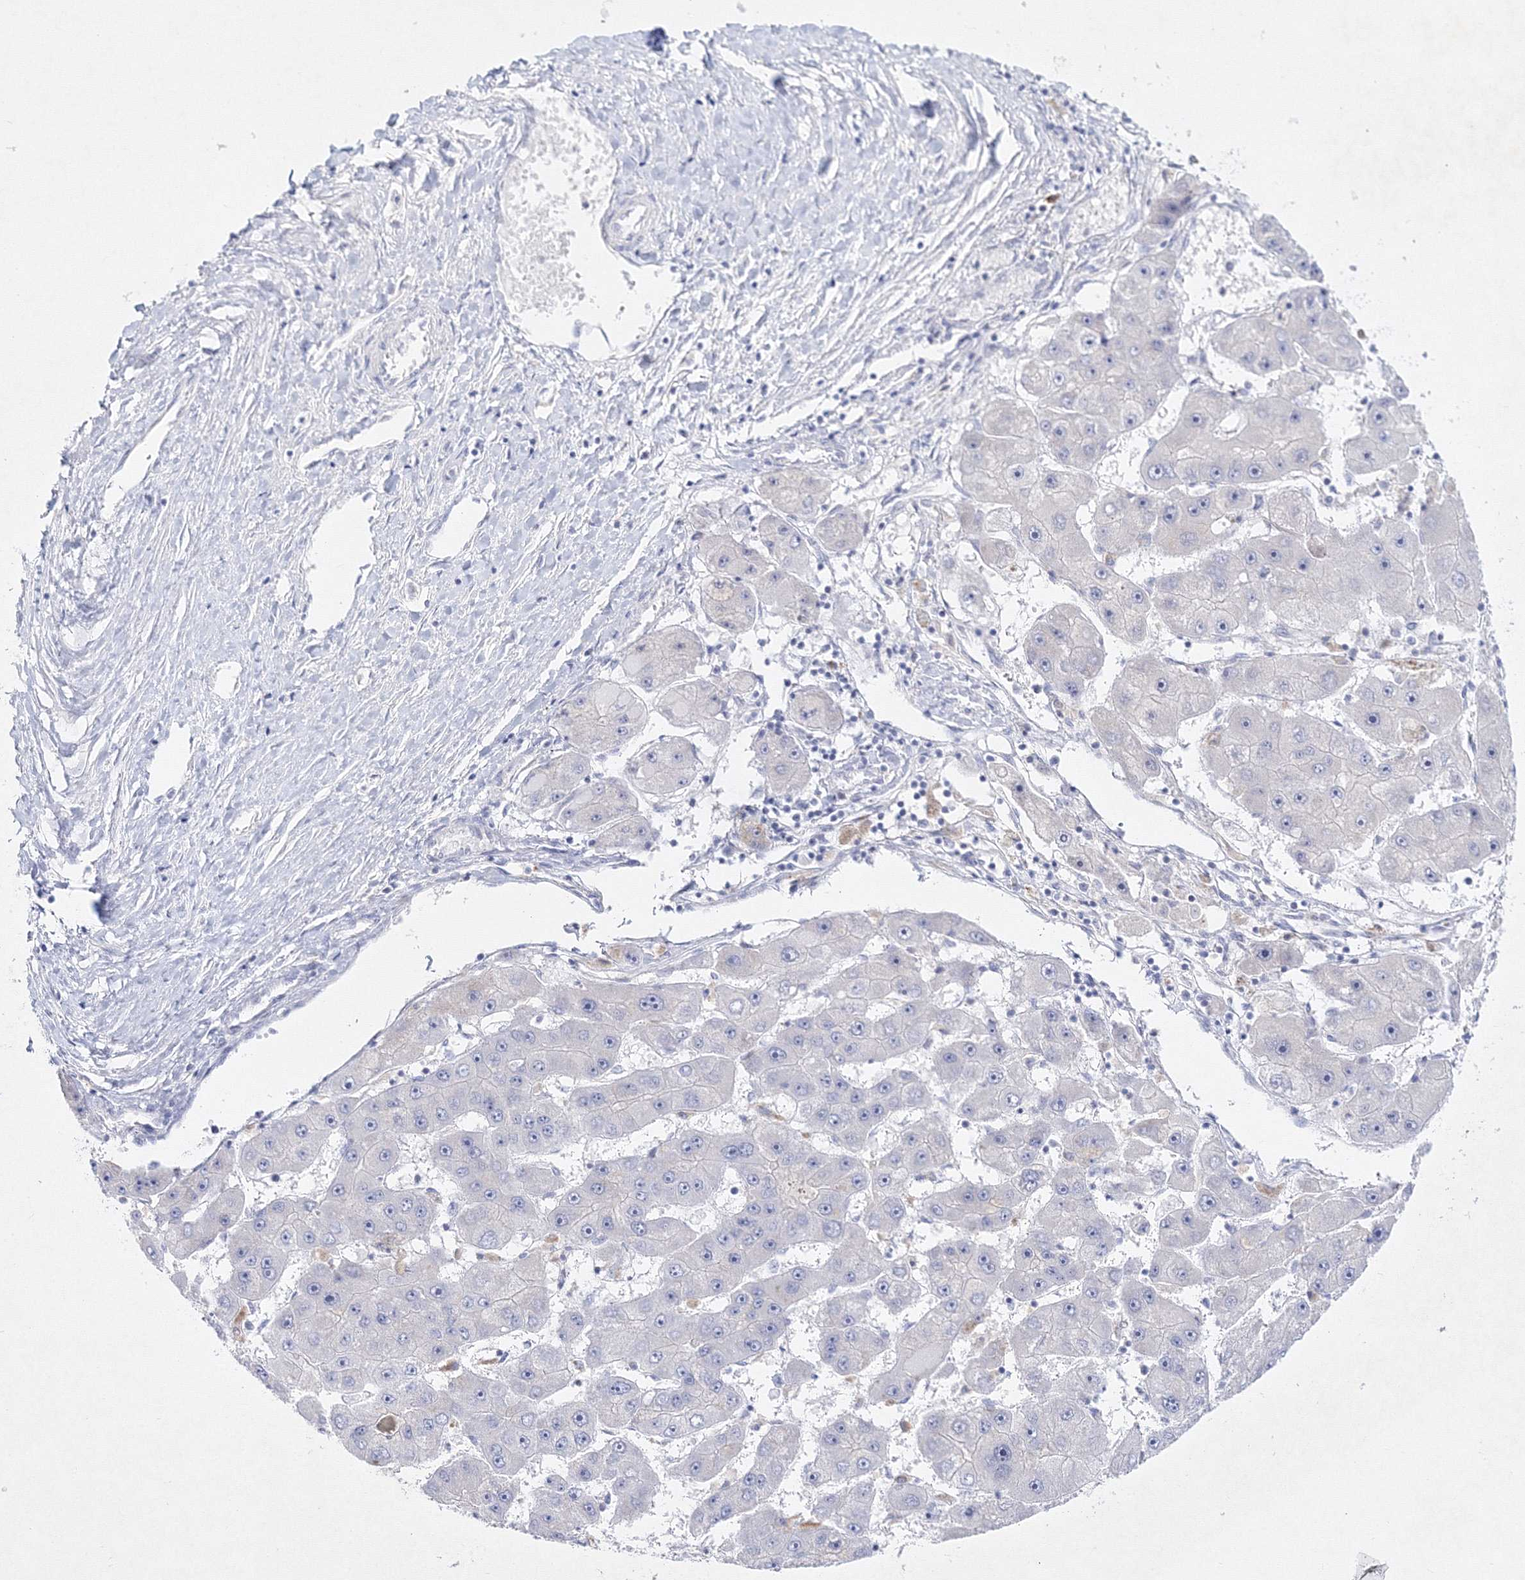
{"staining": {"intensity": "negative", "quantity": "none", "location": "none"}, "tissue": "liver cancer", "cell_type": "Tumor cells", "image_type": "cancer", "snomed": [{"axis": "morphology", "description": "Carcinoma, Hepatocellular, NOS"}, {"axis": "topography", "description": "Liver"}], "caption": "A histopathology image of human hepatocellular carcinoma (liver) is negative for staining in tumor cells.", "gene": "NEU4", "patient": {"sex": "female", "age": 61}}